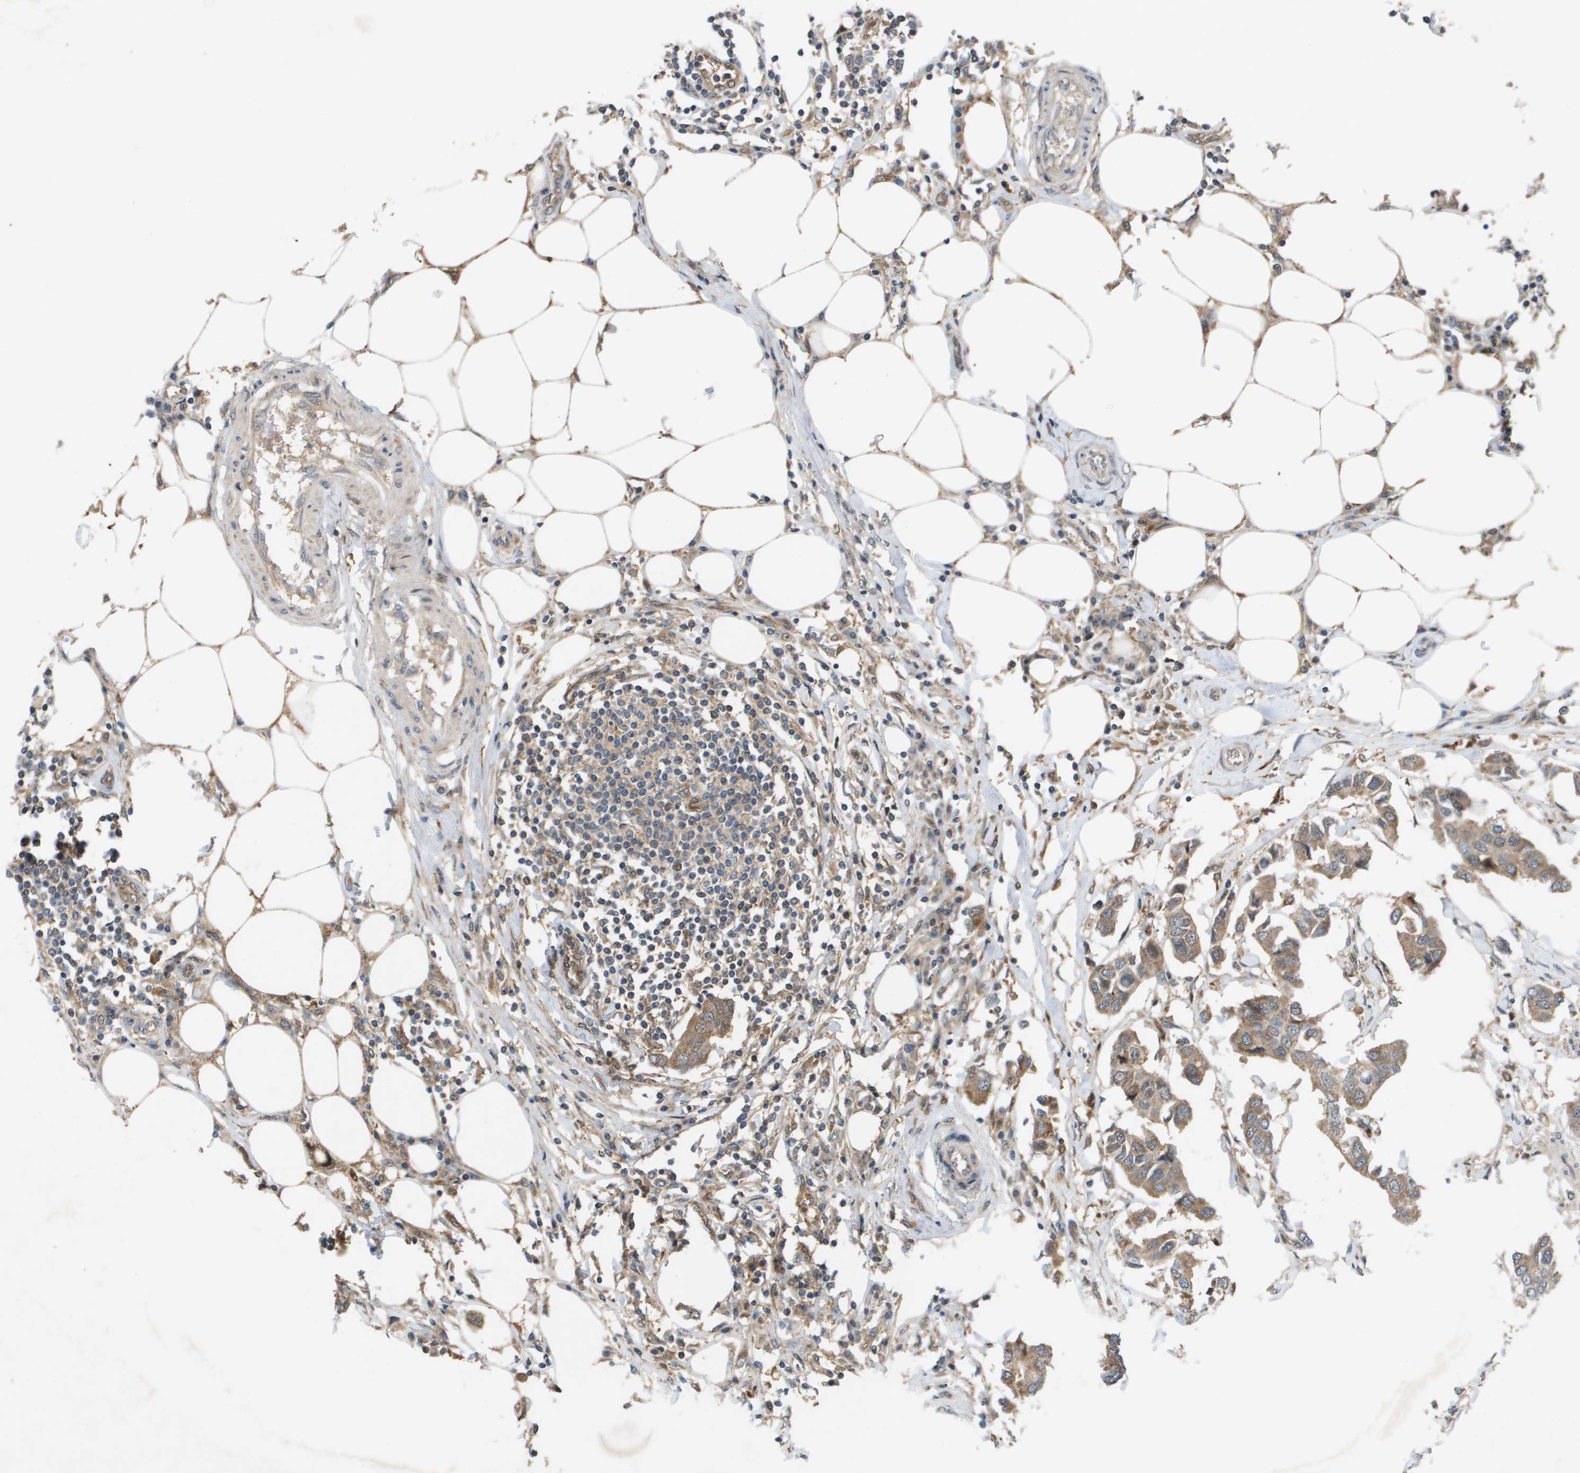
{"staining": {"intensity": "moderate", "quantity": ">75%", "location": "cytoplasmic/membranous"}, "tissue": "breast cancer", "cell_type": "Tumor cells", "image_type": "cancer", "snomed": [{"axis": "morphology", "description": "Duct carcinoma"}, {"axis": "topography", "description": "Breast"}], "caption": "IHC image of intraductal carcinoma (breast) stained for a protein (brown), which shows medium levels of moderate cytoplasmic/membranous expression in approximately >75% of tumor cells.", "gene": "PALD1", "patient": {"sex": "female", "age": 80}}